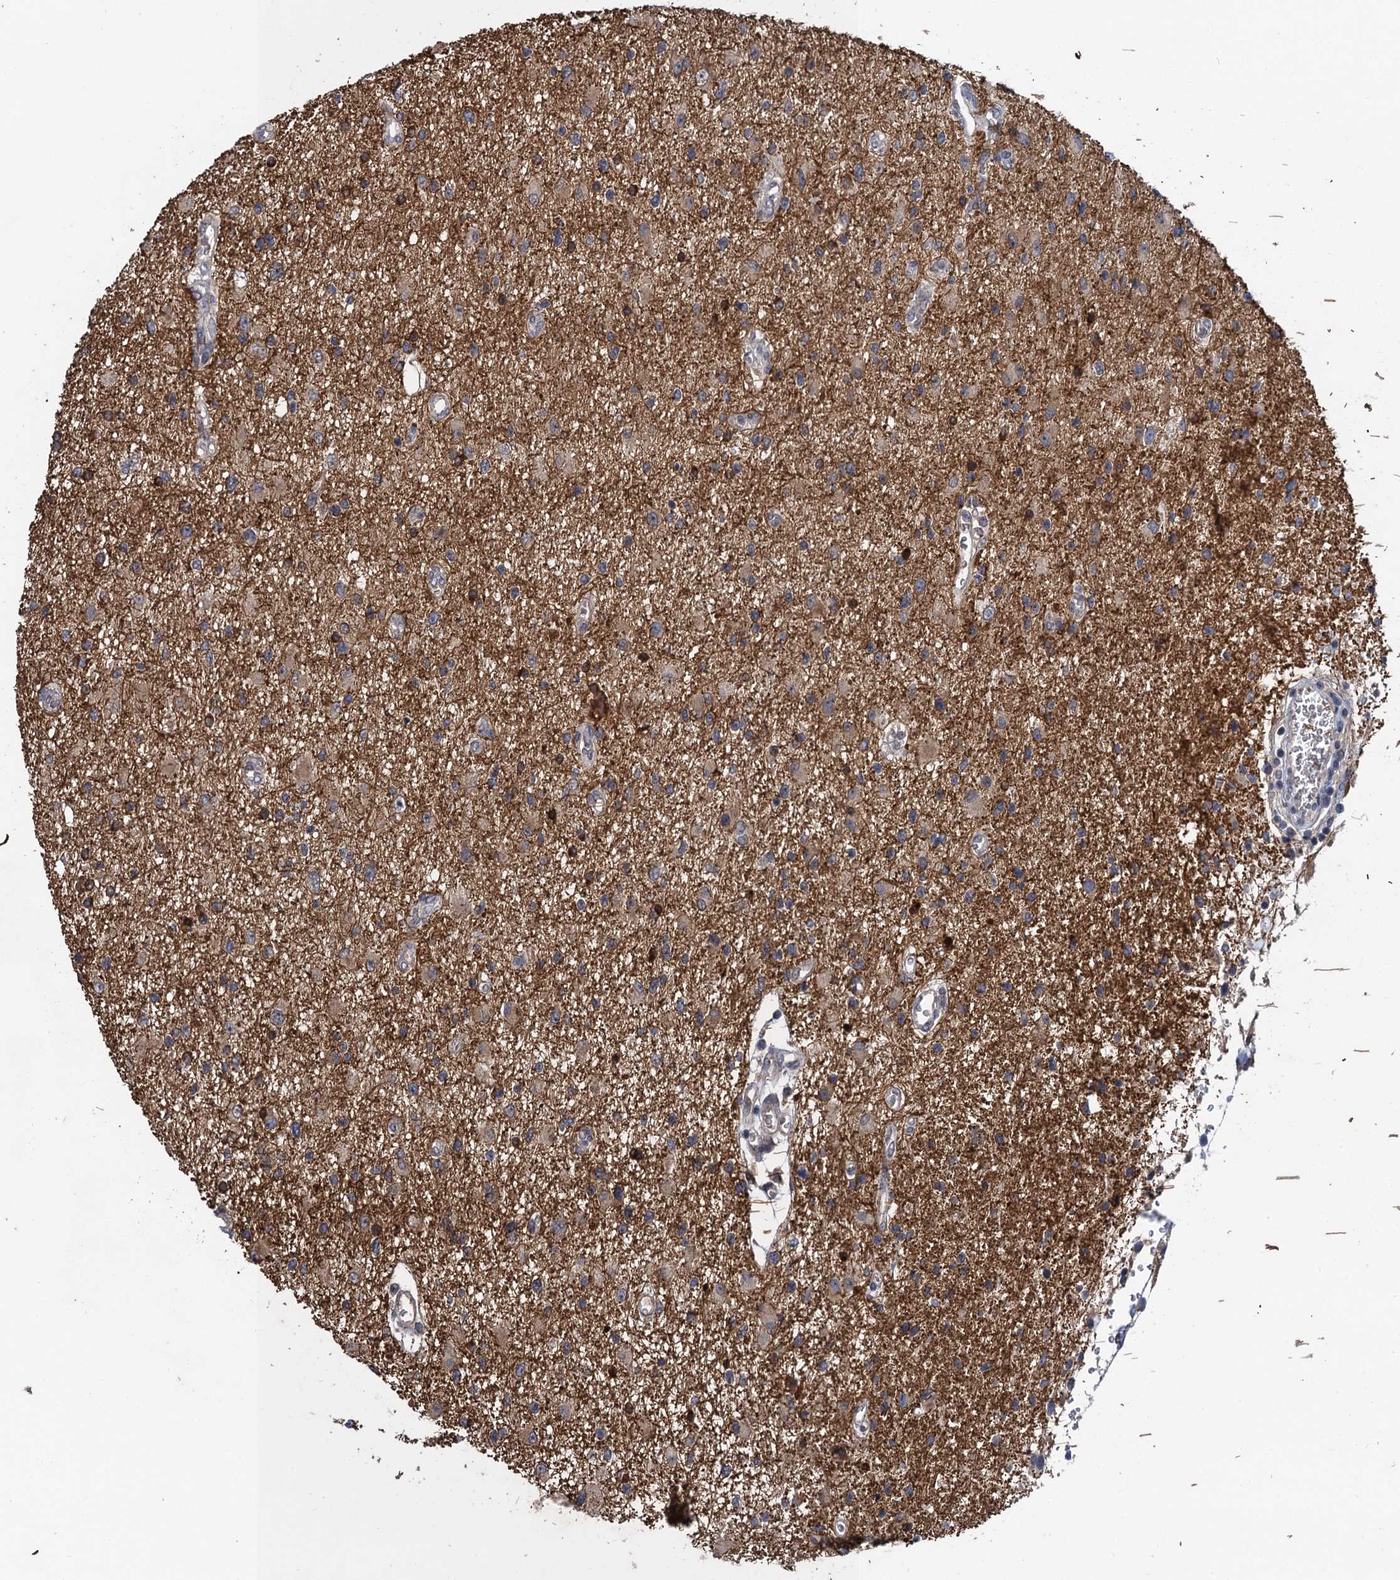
{"staining": {"intensity": "weak", "quantity": "<25%", "location": "cytoplasmic/membranous"}, "tissue": "glioma", "cell_type": "Tumor cells", "image_type": "cancer", "snomed": [{"axis": "morphology", "description": "Glioma, malignant, High grade"}, {"axis": "topography", "description": "Brain"}], "caption": "Immunohistochemical staining of human glioma demonstrates no significant expression in tumor cells. (DAB (3,3'-diaminobenzidine) immunohistochemistry (IHC) visualized using brightfield microscopy, high magnification).", "gene": "MDM1", "patient": {"sex": "male", "age": 33}}